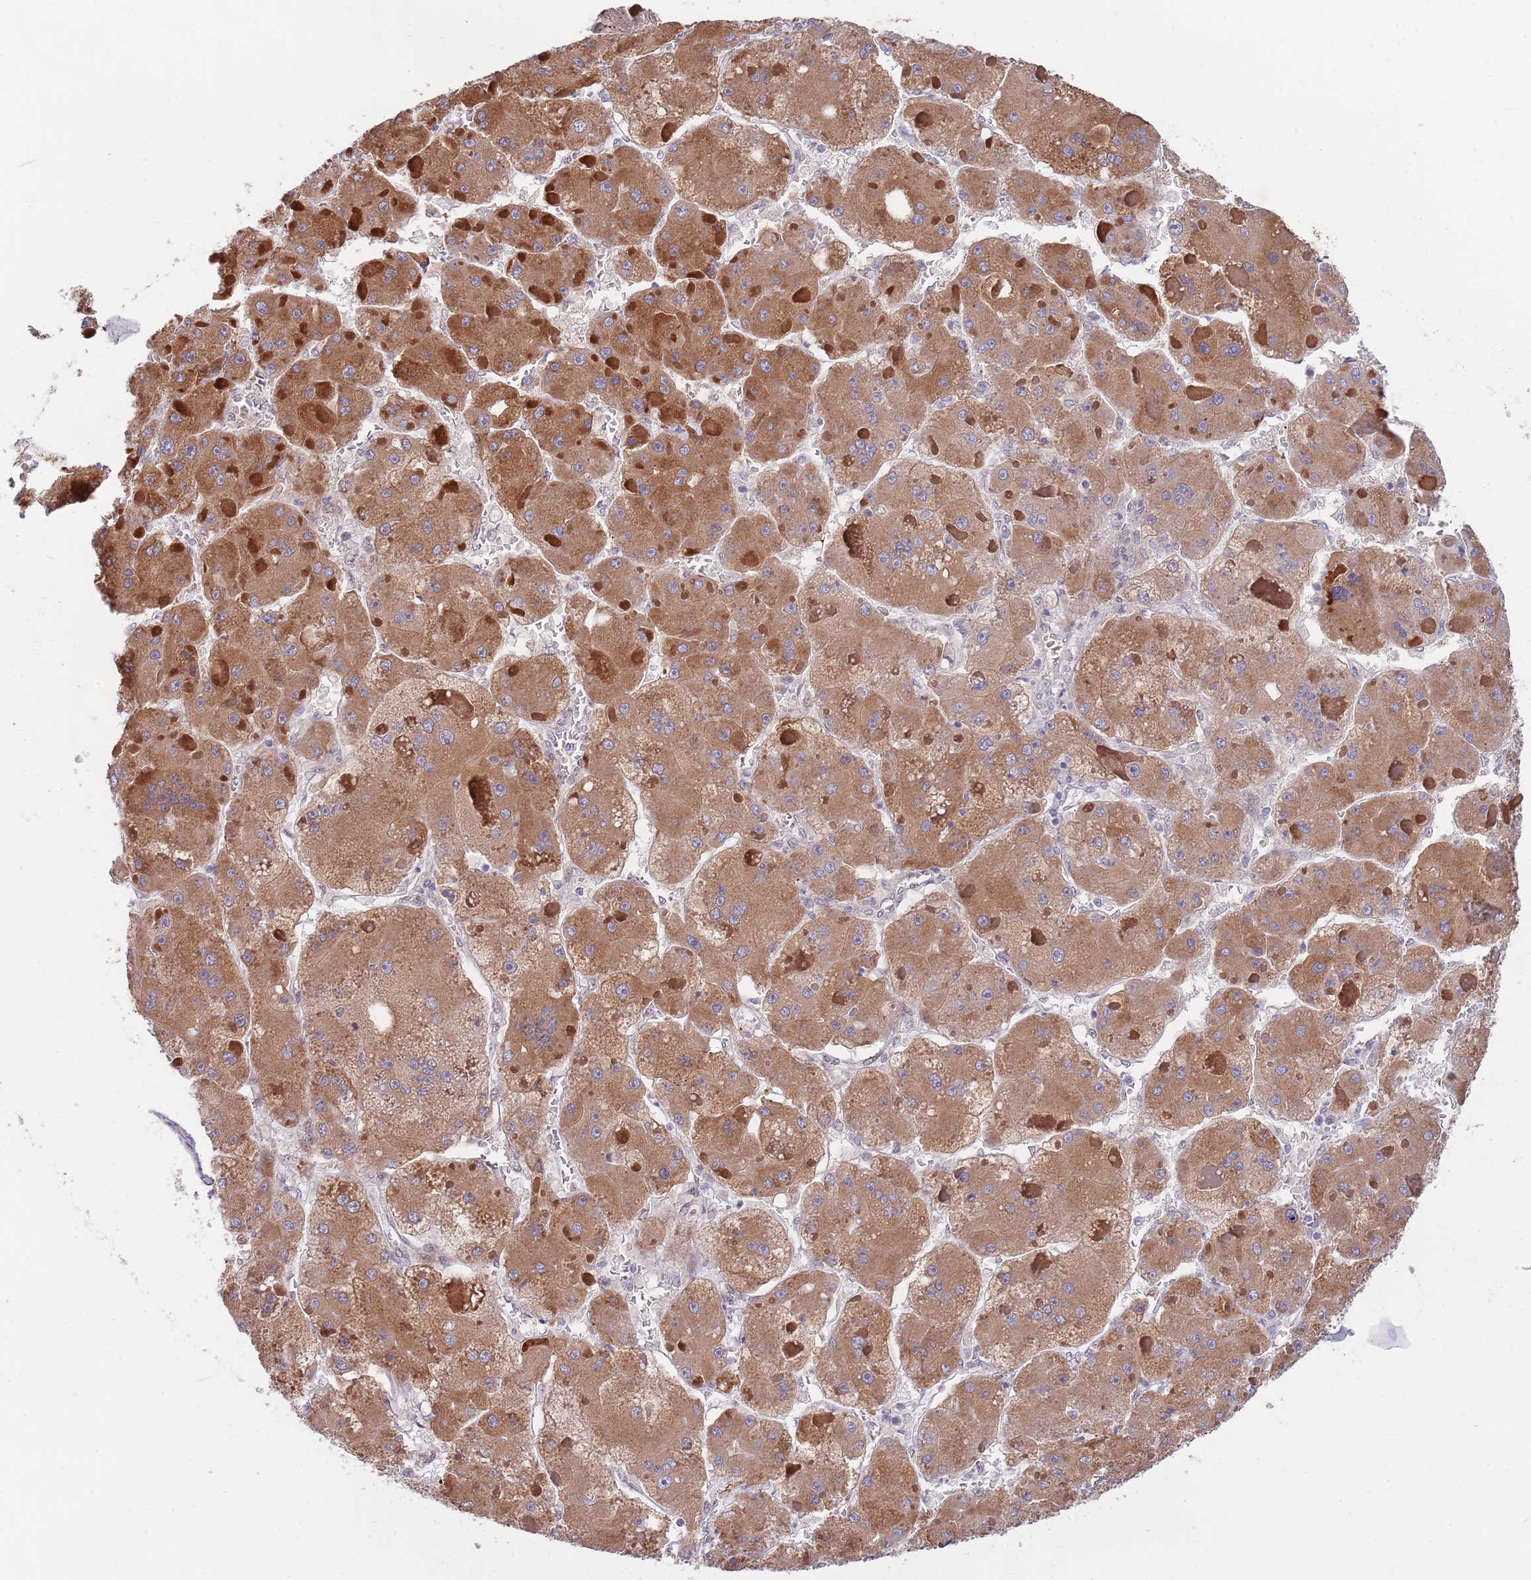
{"staining": {"intensity": "moderate", "quantity": ">75%", "location": "cytoplasmic/membranous"}, "tissue": "liver cancer", "cell_type": "Tumor cells", "image_type": "cancer", "snomed": [{"axis": "morphology", "description": "Carcinoma, Hepatocellular, NOS"}, {"axis": "topography", "description": "Liver"}], "caption": "There is medium levels of moderate cytoplasmic/membranous expression in tumor cells of liver cancer, as demonstrated by immunohistochemical staining (brown color).", "gene": "NLRP6", "patient": {"sex": "female", "age": 73}}